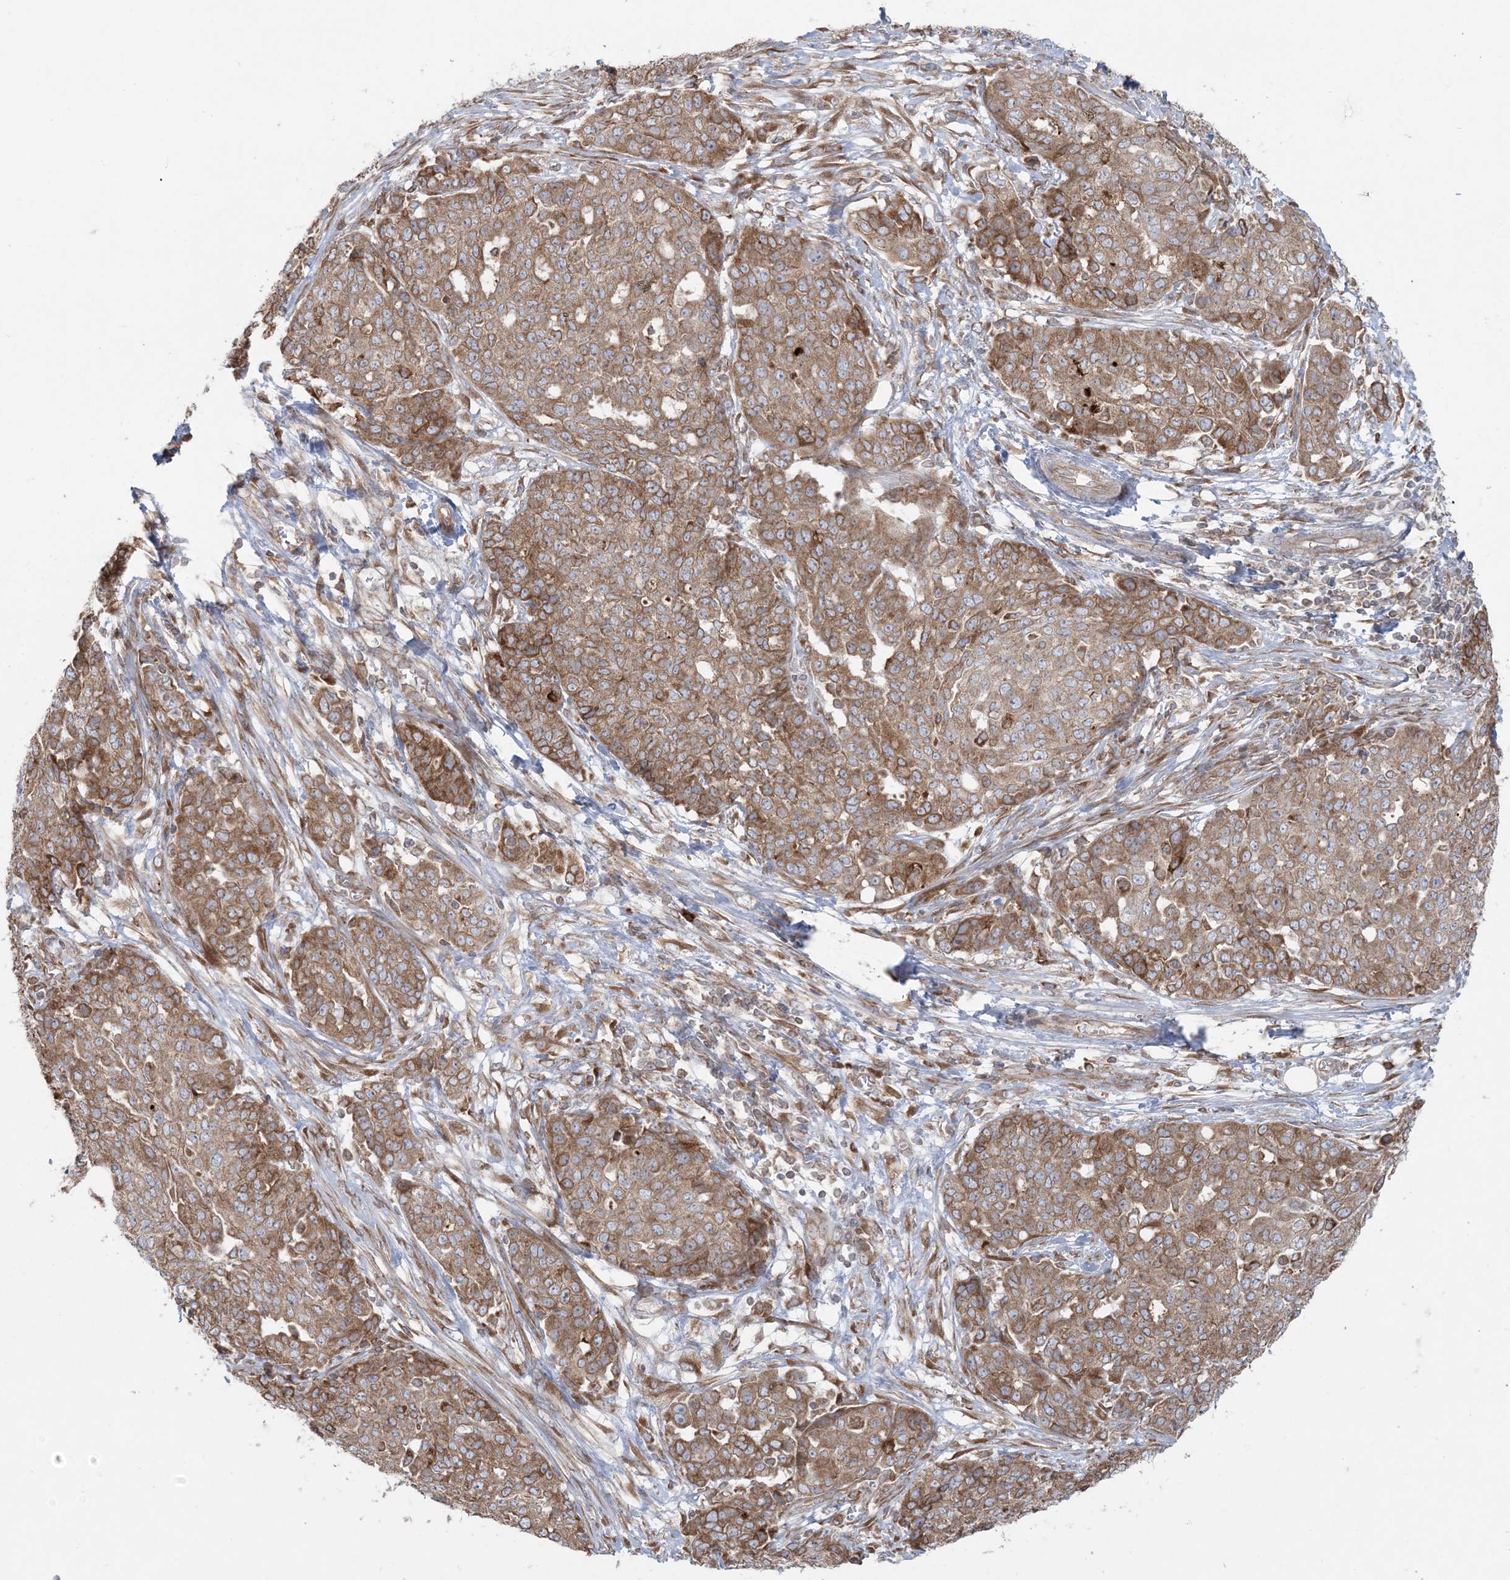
{"staining": {"intensity": "moderate", "quantity": ">75%", "location": "cytoplasmic/membranous"}, "tissue": "ovarian cancer", "cell_type": "Tumor cells", "image_type": "cancer", "snomed": [{"axis": "morphology", "description": "Cystadenocarcinoma, serous, NOS"}, {"axis": "topography", "description": "Soft tissue"}, {"axis": "topography", "description": "Ovary"}], "caption": "Ovarian cancer (serous cystadenocarcinoma) tissue exhibits moderate cytoplasmic/membranous staining in approximately >75% of tumor cells Ihc stains the protein in brown and the nuclei are stained blue.", "gene": "UBXN4", "patient": {"sex": "female", "age": 57}}